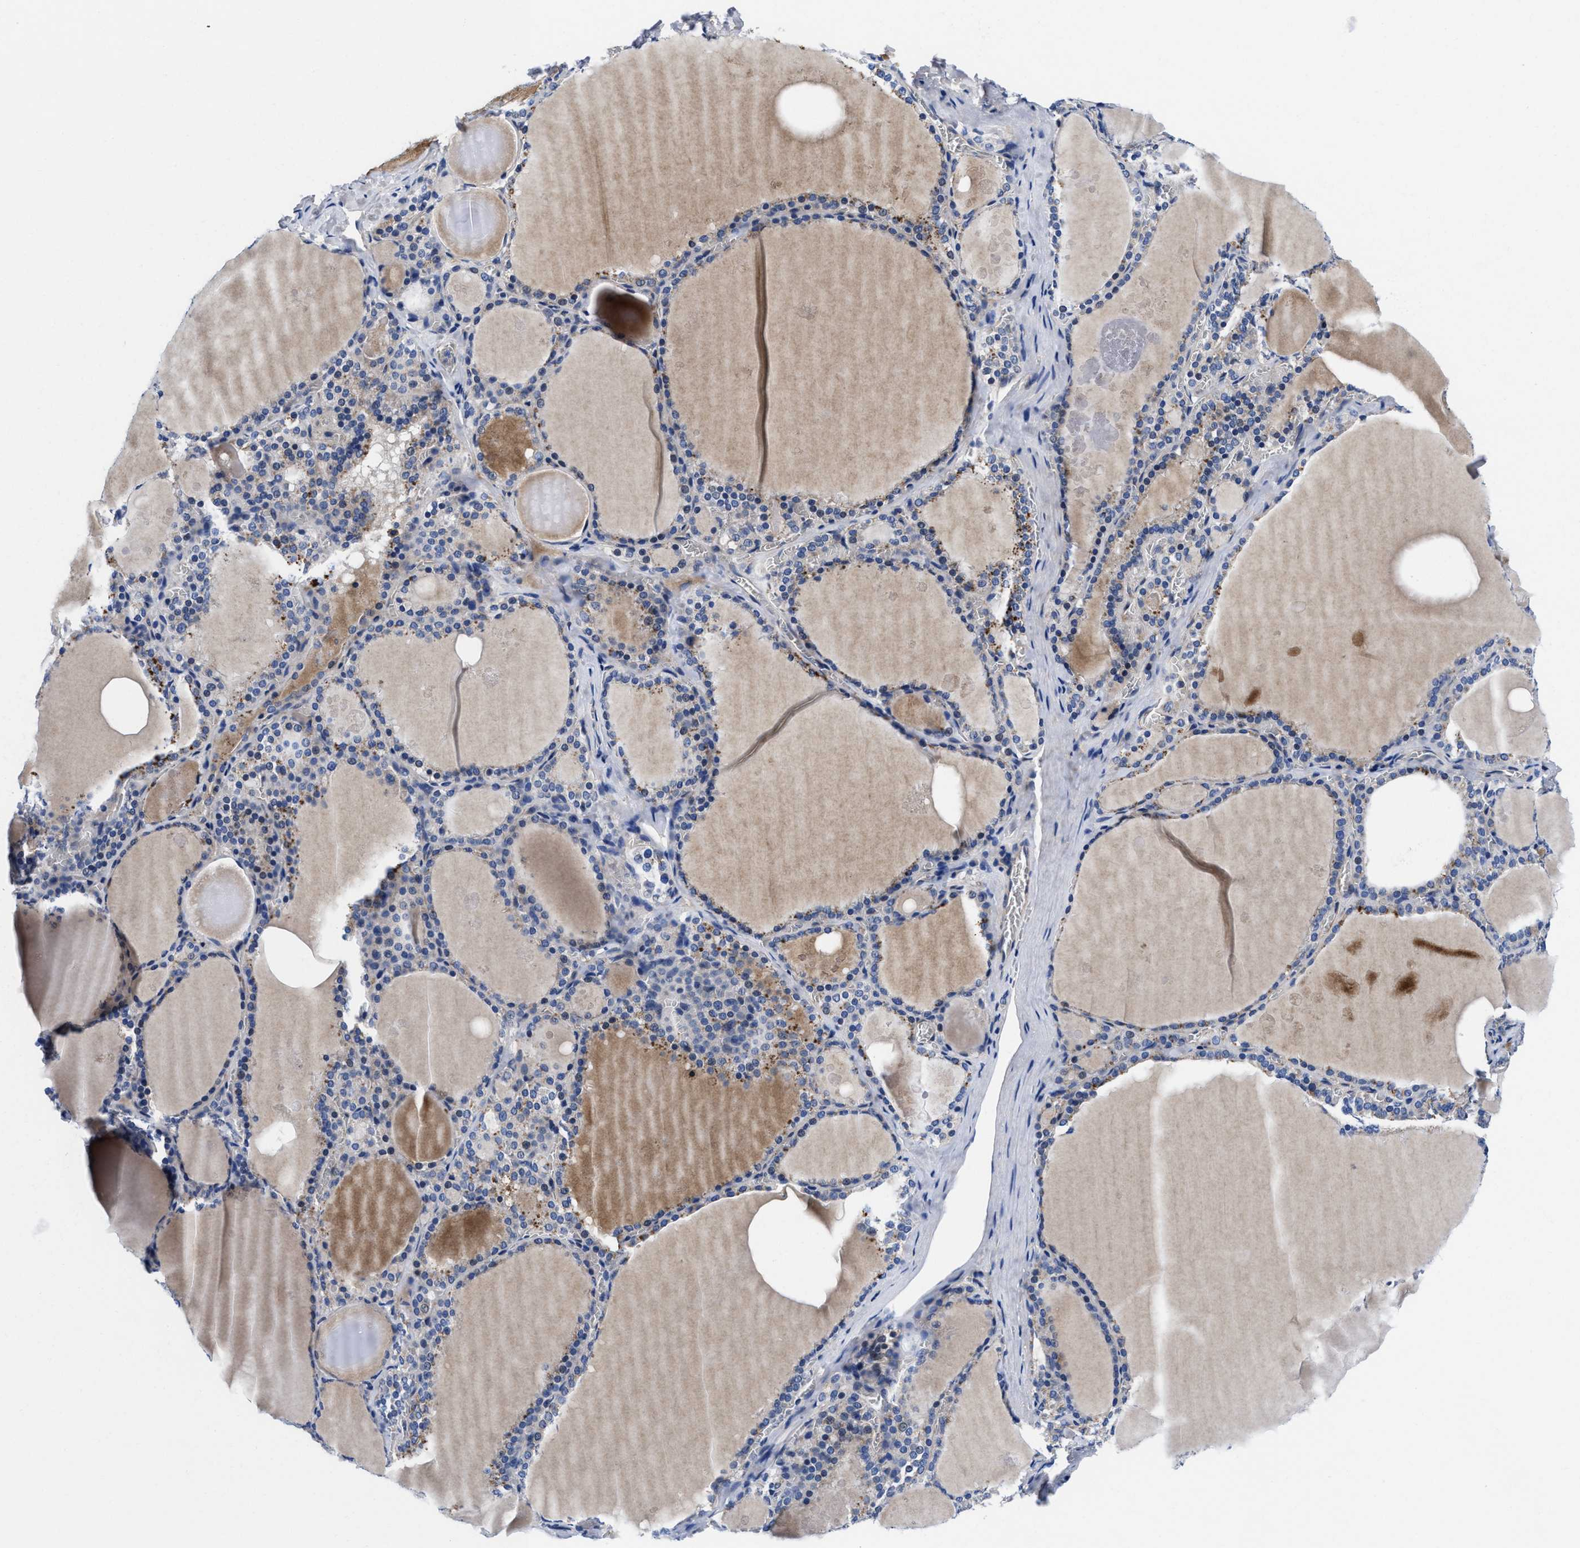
{"staining": {"intensity": "moderate", "quantity": "<25%", "location": "cytoplasmic/membranous"}, "tissue": "thyroid gland", "cell_type": "Glandular cells", "image_type": "normal", "snomed": [{"axis": "morphology", "description": "Normal tissue, NOS"}, {"axis": "topography", "description": "Thyroid gland"}], "caption": "This micrograph shows immunohistochemistry staining of unremarkable thyroid gland, with low moderate cytoplasmic/membranous positivity in approximately <25% of glandular cells.", "gene": "DHRS13", "patient": {"sex": "male", "age": 56}}